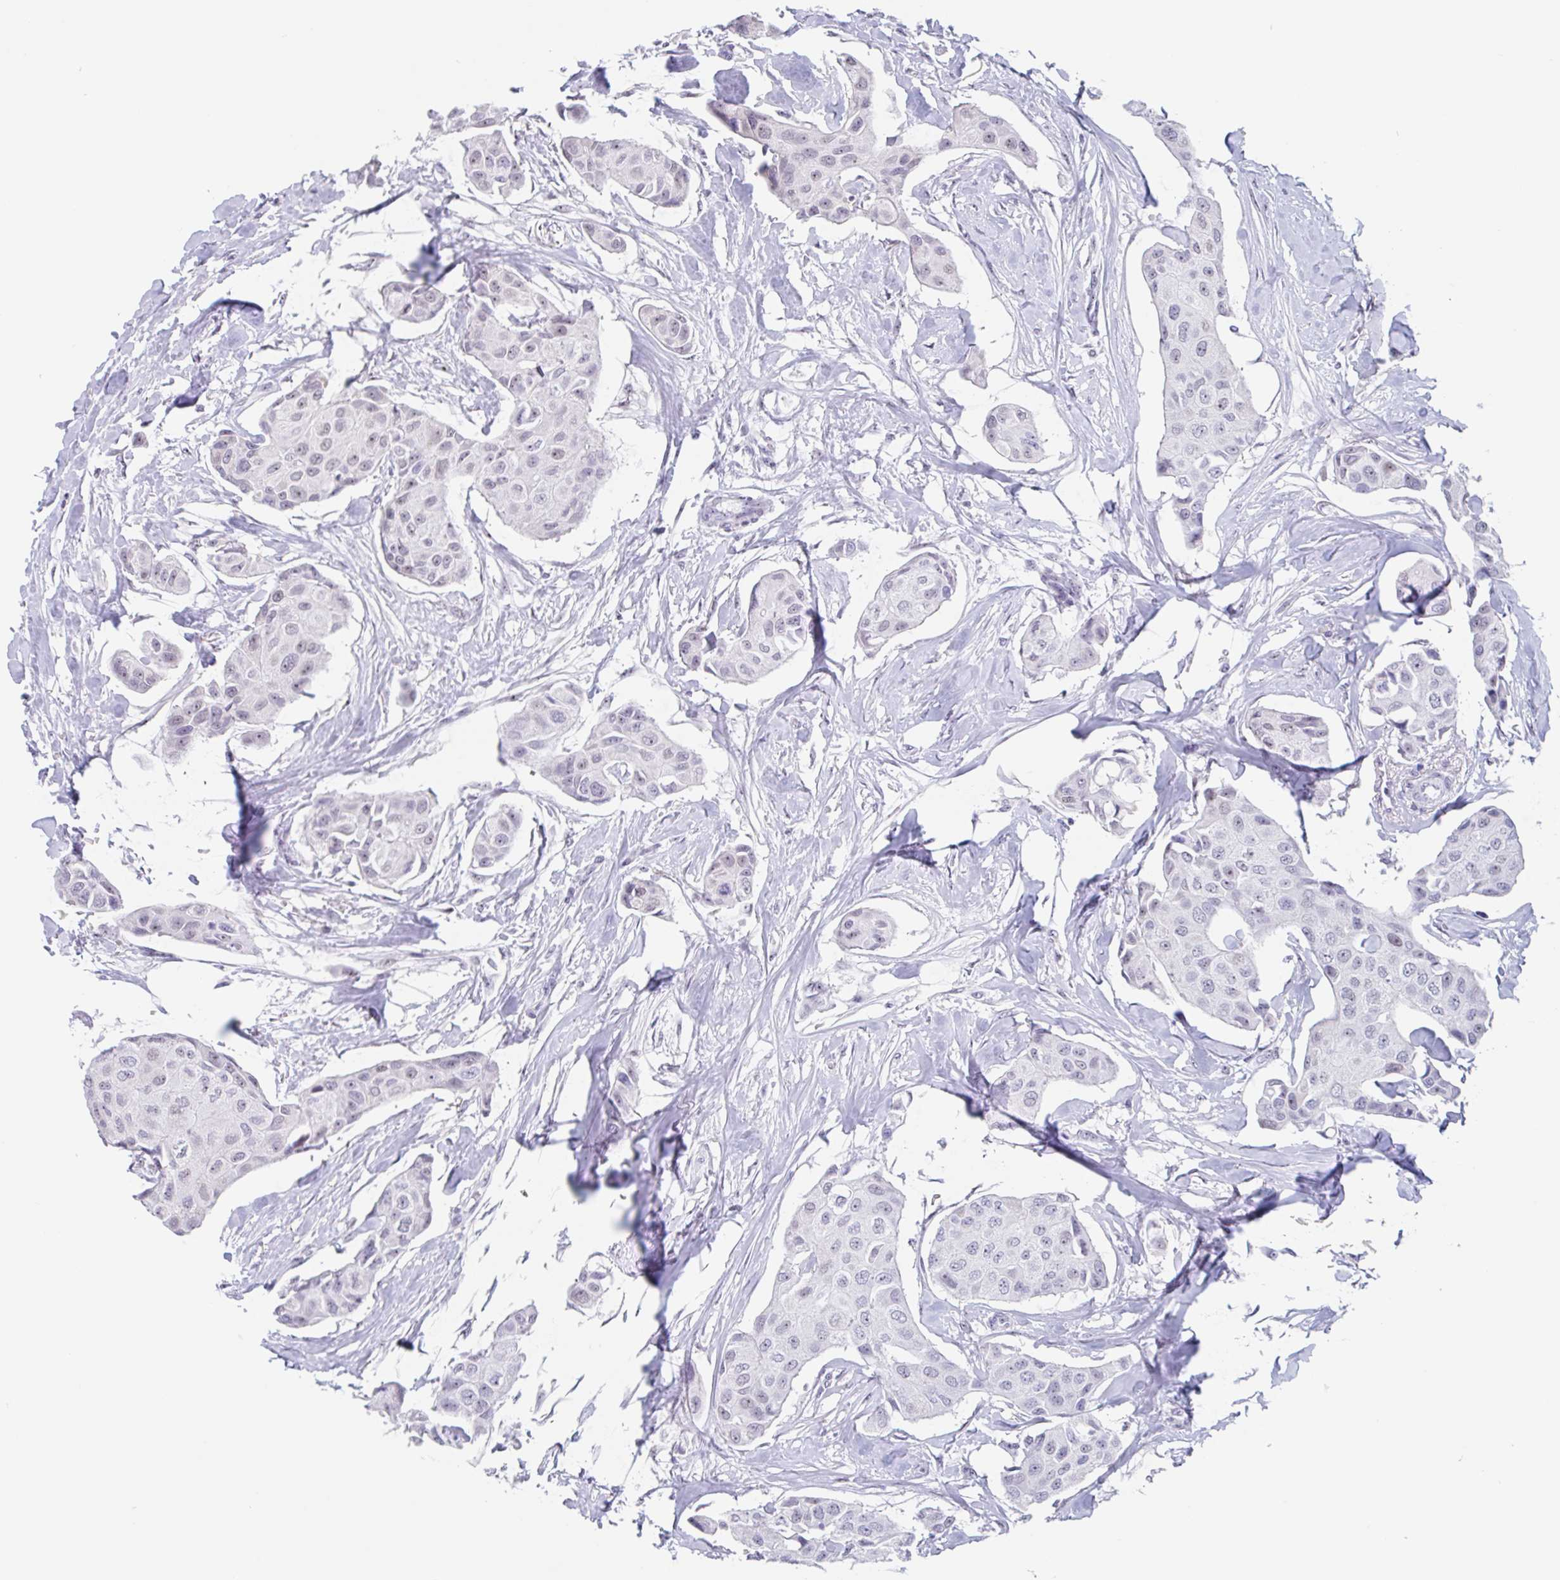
{"staining": {"intensity": "weak", "quantity": "<25%", "location": "nuclear"}, "tissue": "breast cancer", "cell_type": "Tumor cells", "image_type": "cancer", "snomed": [{"axis": "morphology", "description": "Duct carcinoma"}, {"axis": "topography", "description": "Breast"}, {"axis": "topography", "description": "Lymph node"}], "caption": "DAB immunohistochemical staining of breast cancer (infiltrating ductal carcinoma) shows no significant positivity in tumor cells.", "gene": "LENG9", "patient": {"sex": "female", "age": 80}}